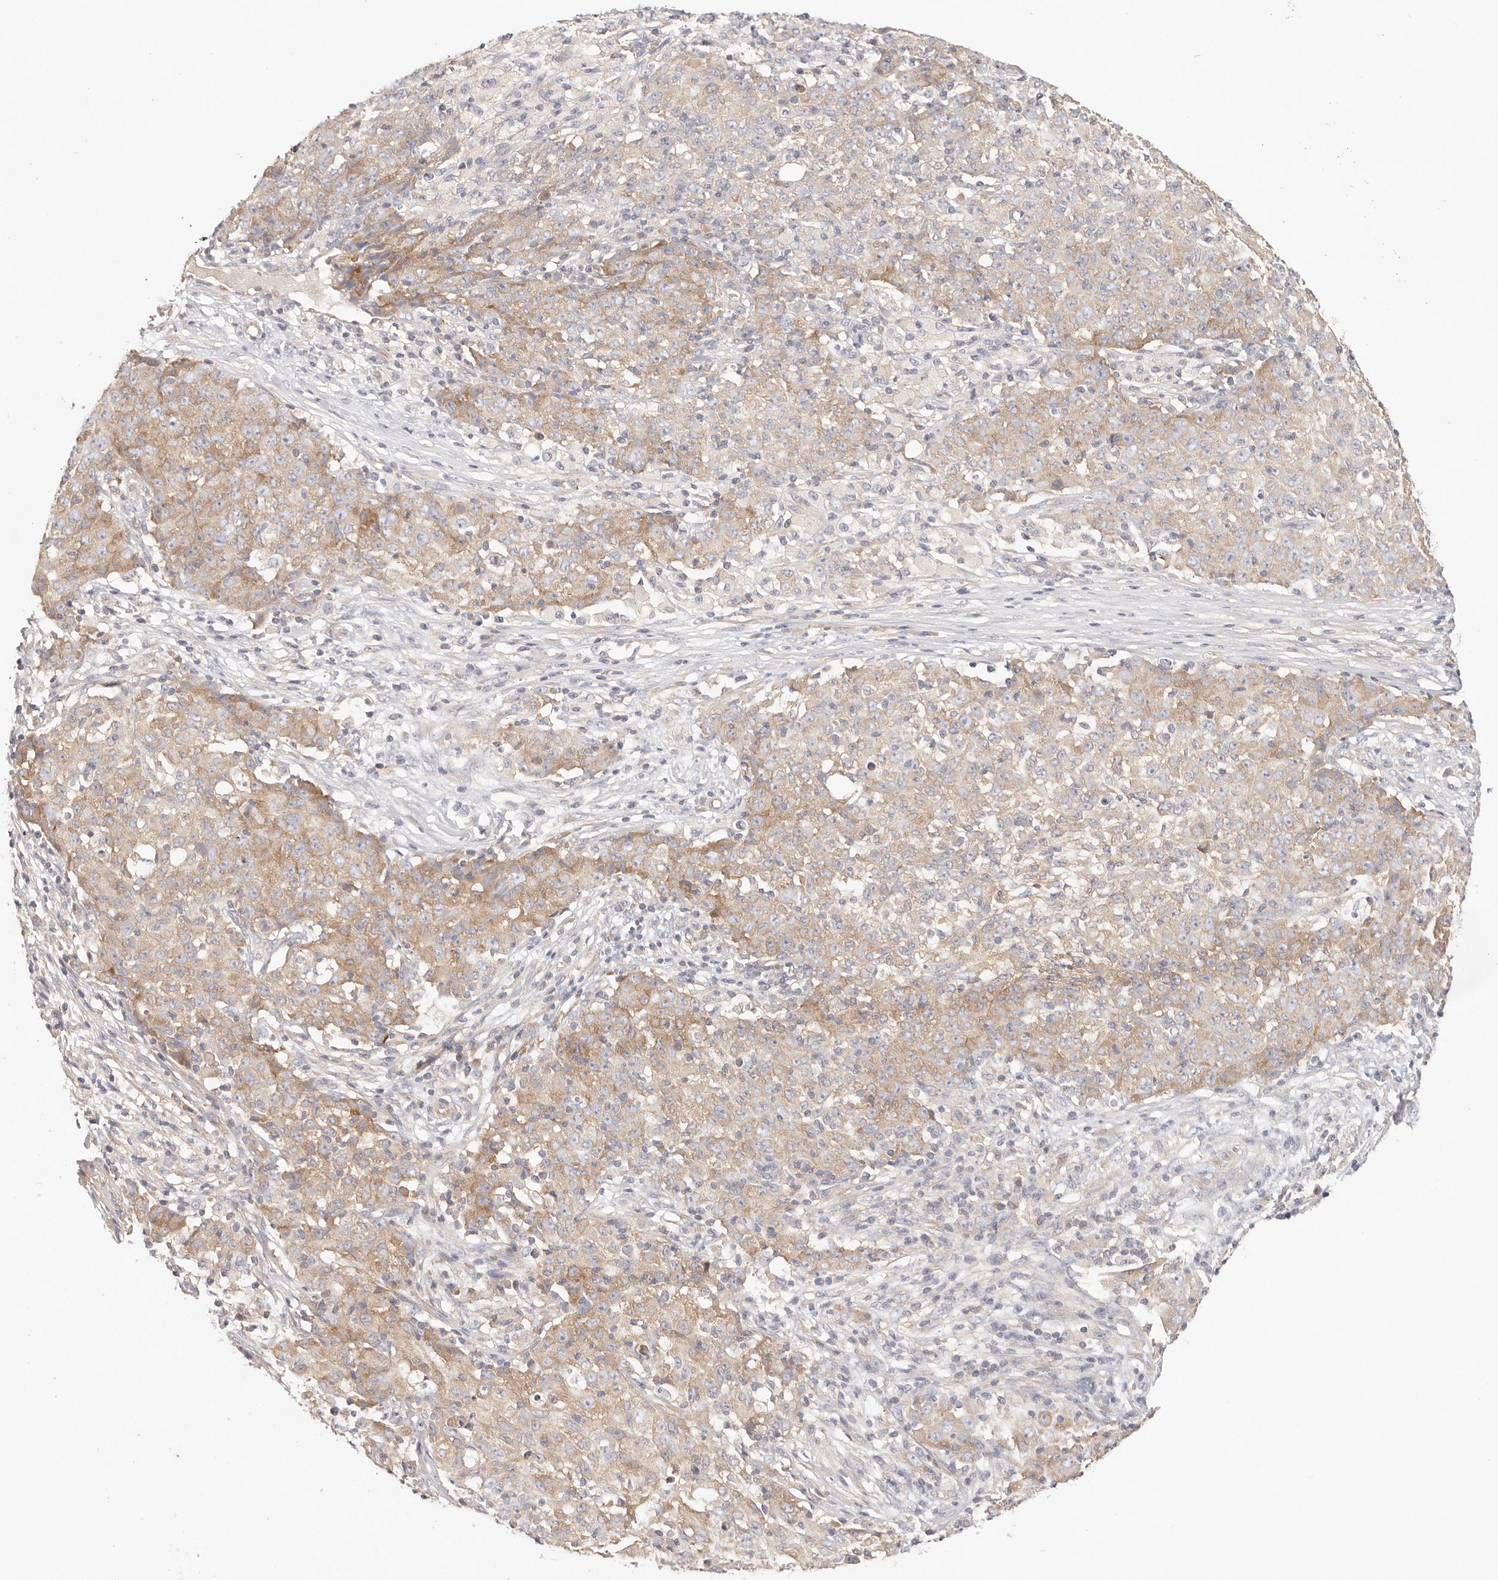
{"staining": {"intensity": "weak", "quantity": ">75%", "location": "cytoplasmic/membranous"}, "tissue": "ovarian cancer", "cell_type": "Tumor cells", "image_type": "cancer", "snomed": [{"axis": "morphology", "description": "Carcinoma, endometroid"}, {"axis": "topography", "description": "Ovary"}], "caption": "DAB (3,3'-diaminobenzidine) immunohistochemical staining of endometroid carcinoma (ovarian) demonstrates weak cytoplasmic/membranous protein staining in approximately >75% of tumor cells.", "gene": "KCMF1", "patient": {"sex": "female", "age": 42}}